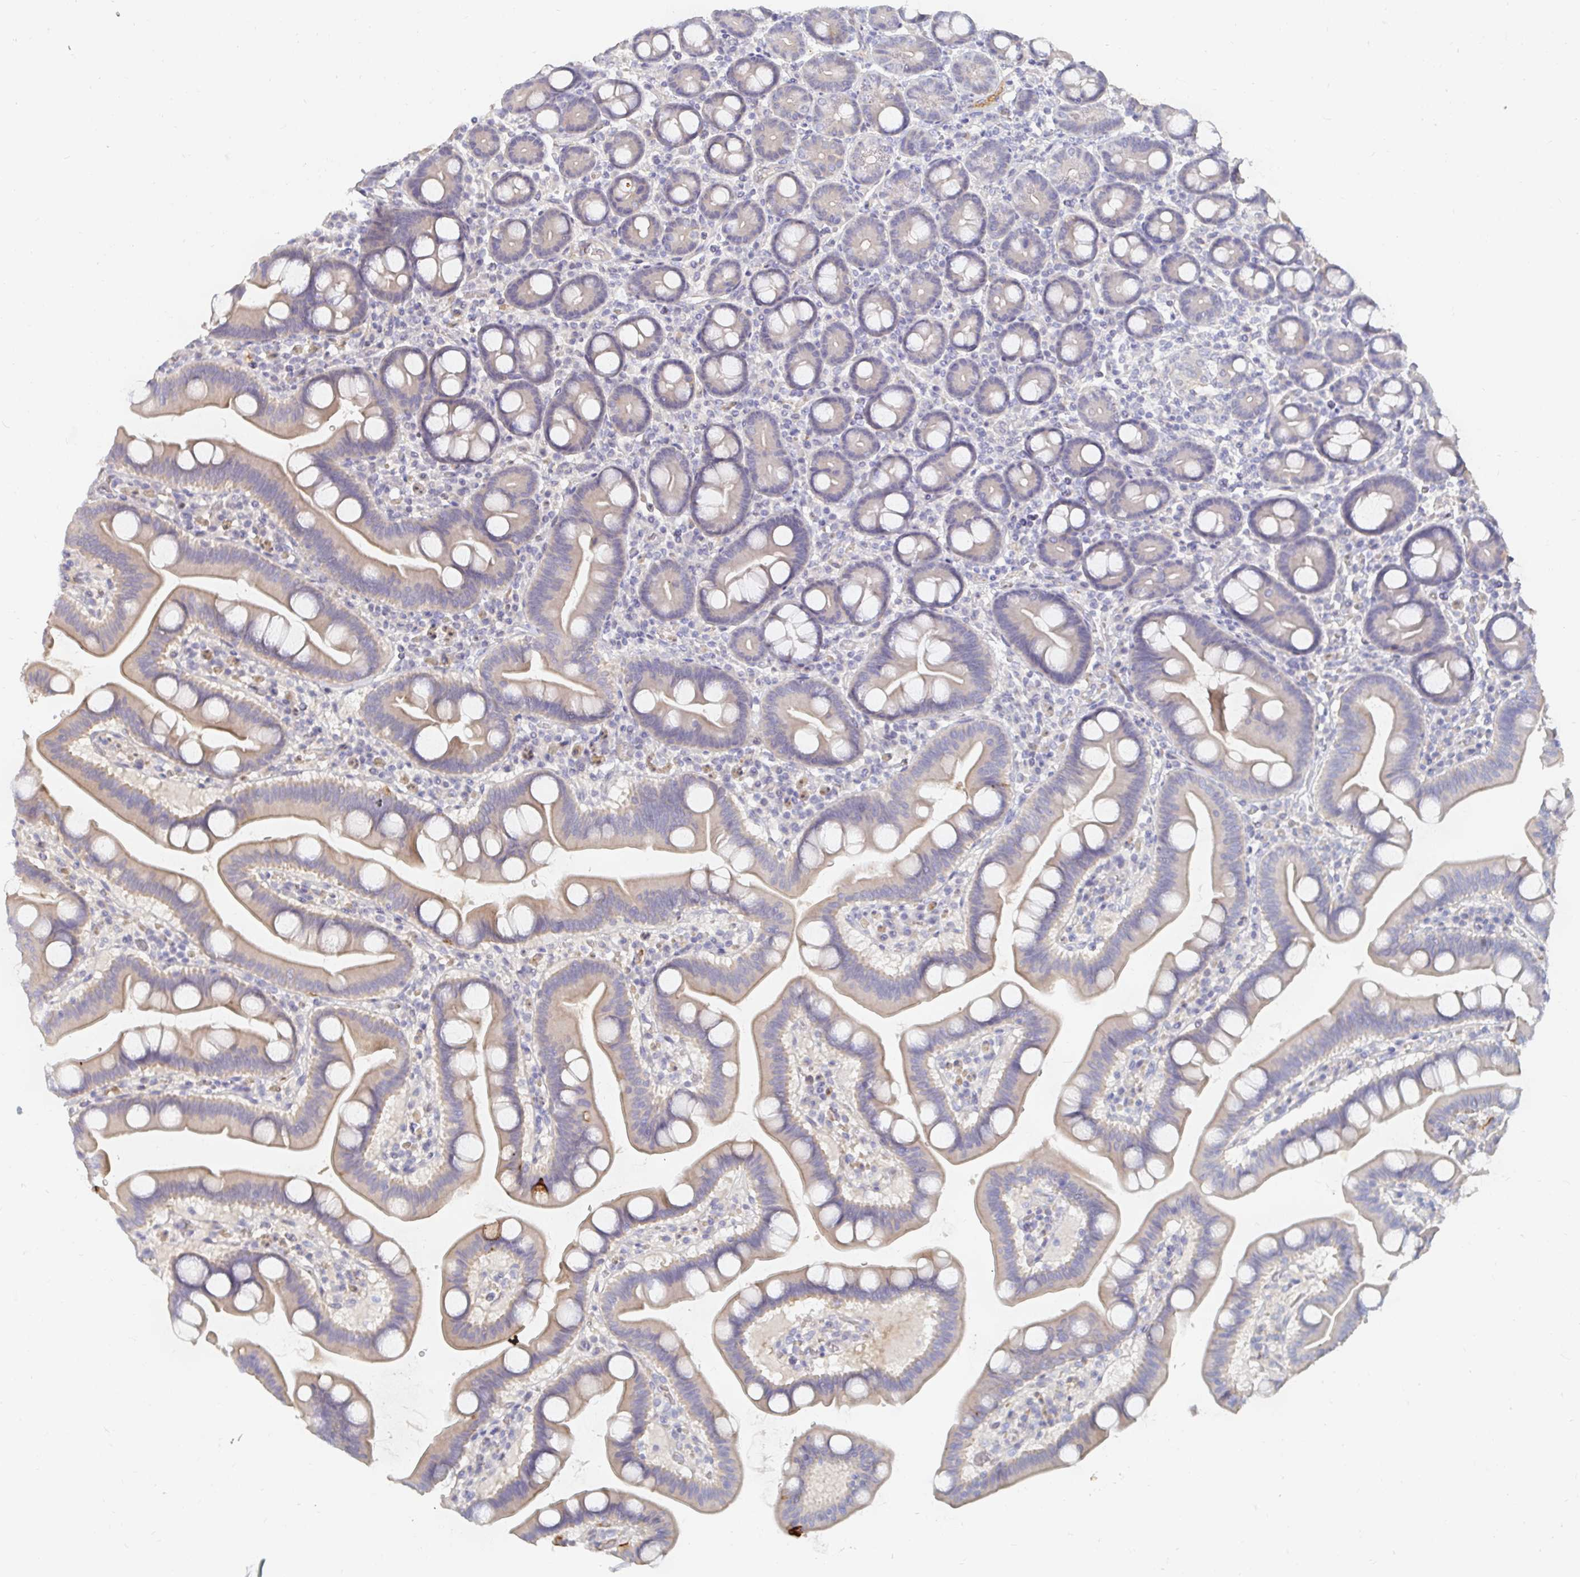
{"staining": {"intensity": "weak", "quantity": "25%-75%", "location": "cytoplasmic/membranous"}, "tissue": "duodenum", "cell_type": "Glandular cells", "image_type": "normal", "snomed": [{"axis": "morphology", "description": "Normal tissue, NOS"}, {"axis": "topography", "description": "Duodenum"}], "caption": "Protein expression analysis of benign human duodenum reveals weak cytoplasmic/membranous positivity in about 25%-75% of glandular cells.", "gene": "NME9", "patient": {"sex": "male", "age": 59}}